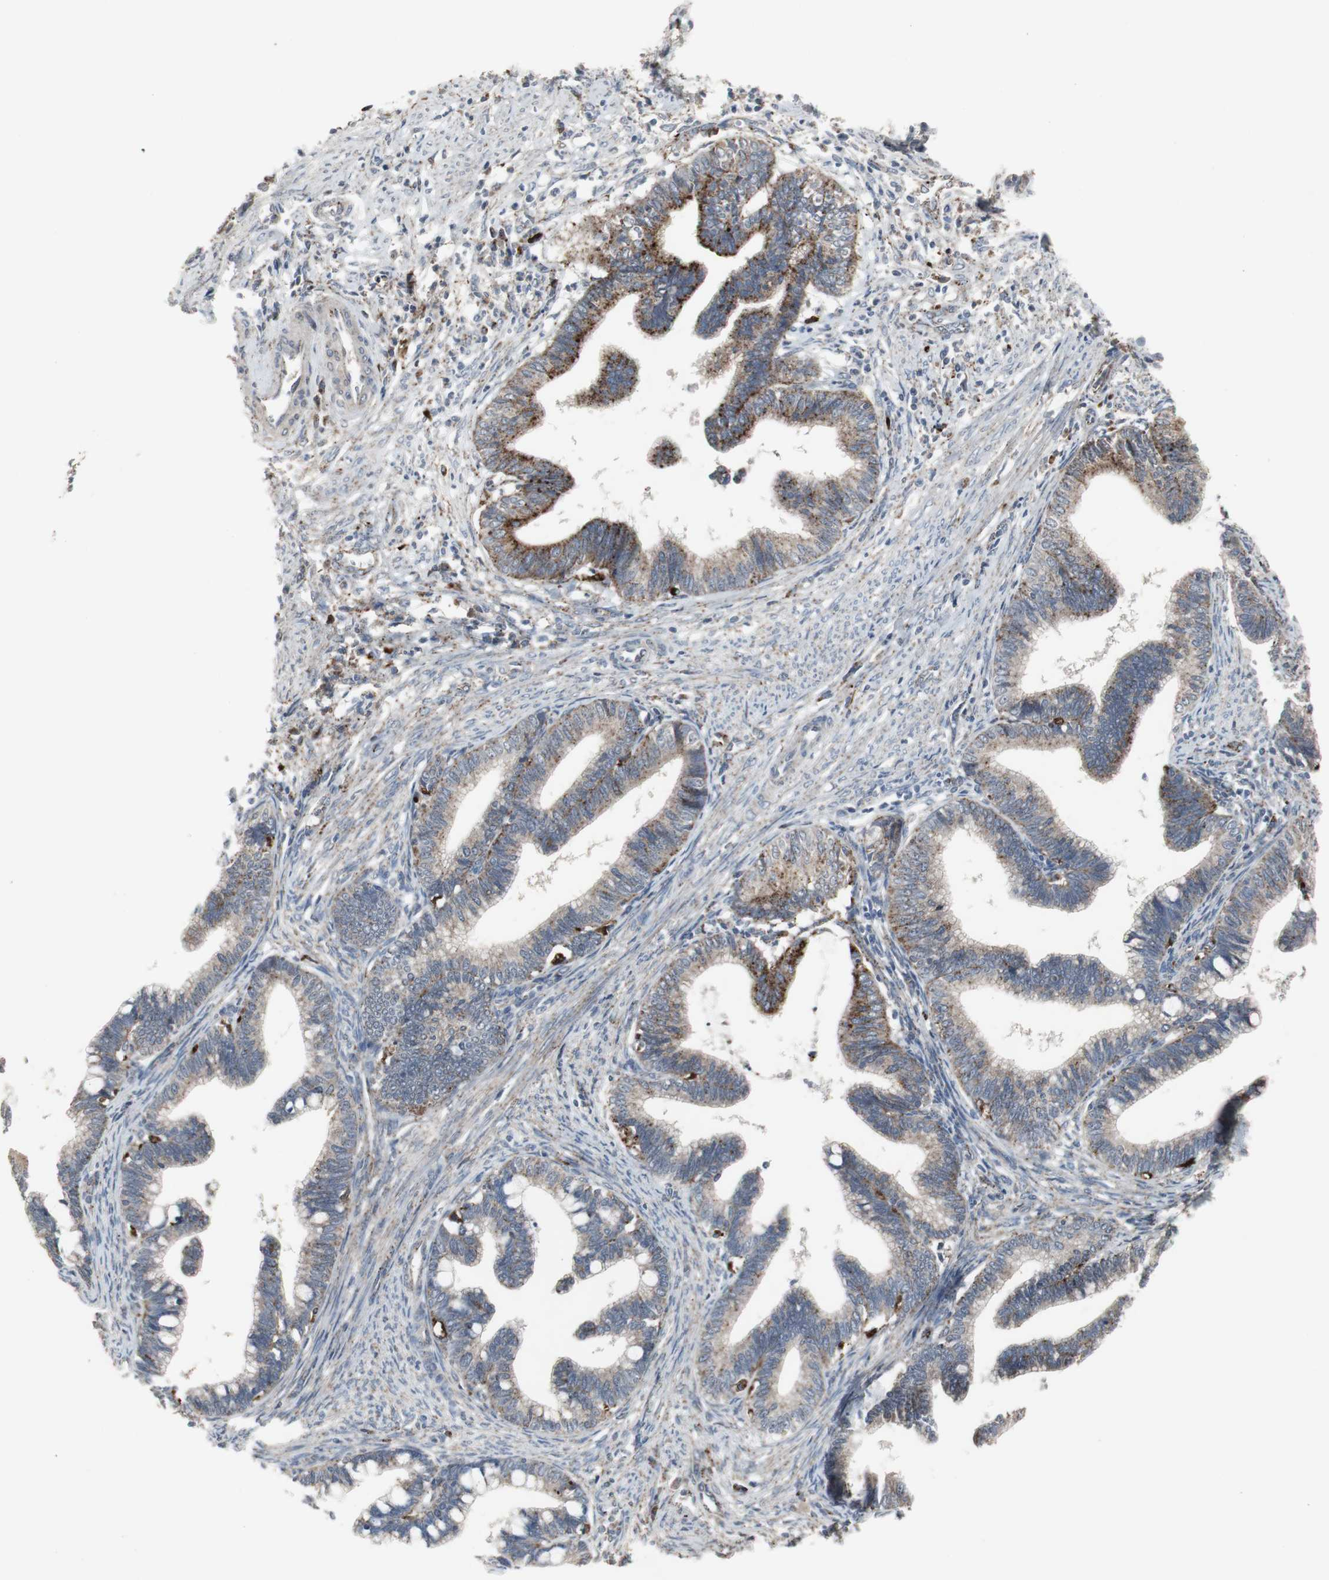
{"staining": {"intensity": "strong", "quantity": ">75%", "location": "cytoplasmic/membranous"}, "tissue": "cervical cancer", "cell_type": "Tumor cells", "image_type": "cancer", "snomed": [{"axis": "morphology", "description": "Adenocarcinoma, NOS"}, {"axis": "topography", "description": "Cervix"}], "caption": "Protein expression analysis of cervical cancer exhibits strong cytoplasmic/membranous staining in about >75% of tumor cells.", "gene": "GBA1", "patient": {"sex": "female", "age": 36}}